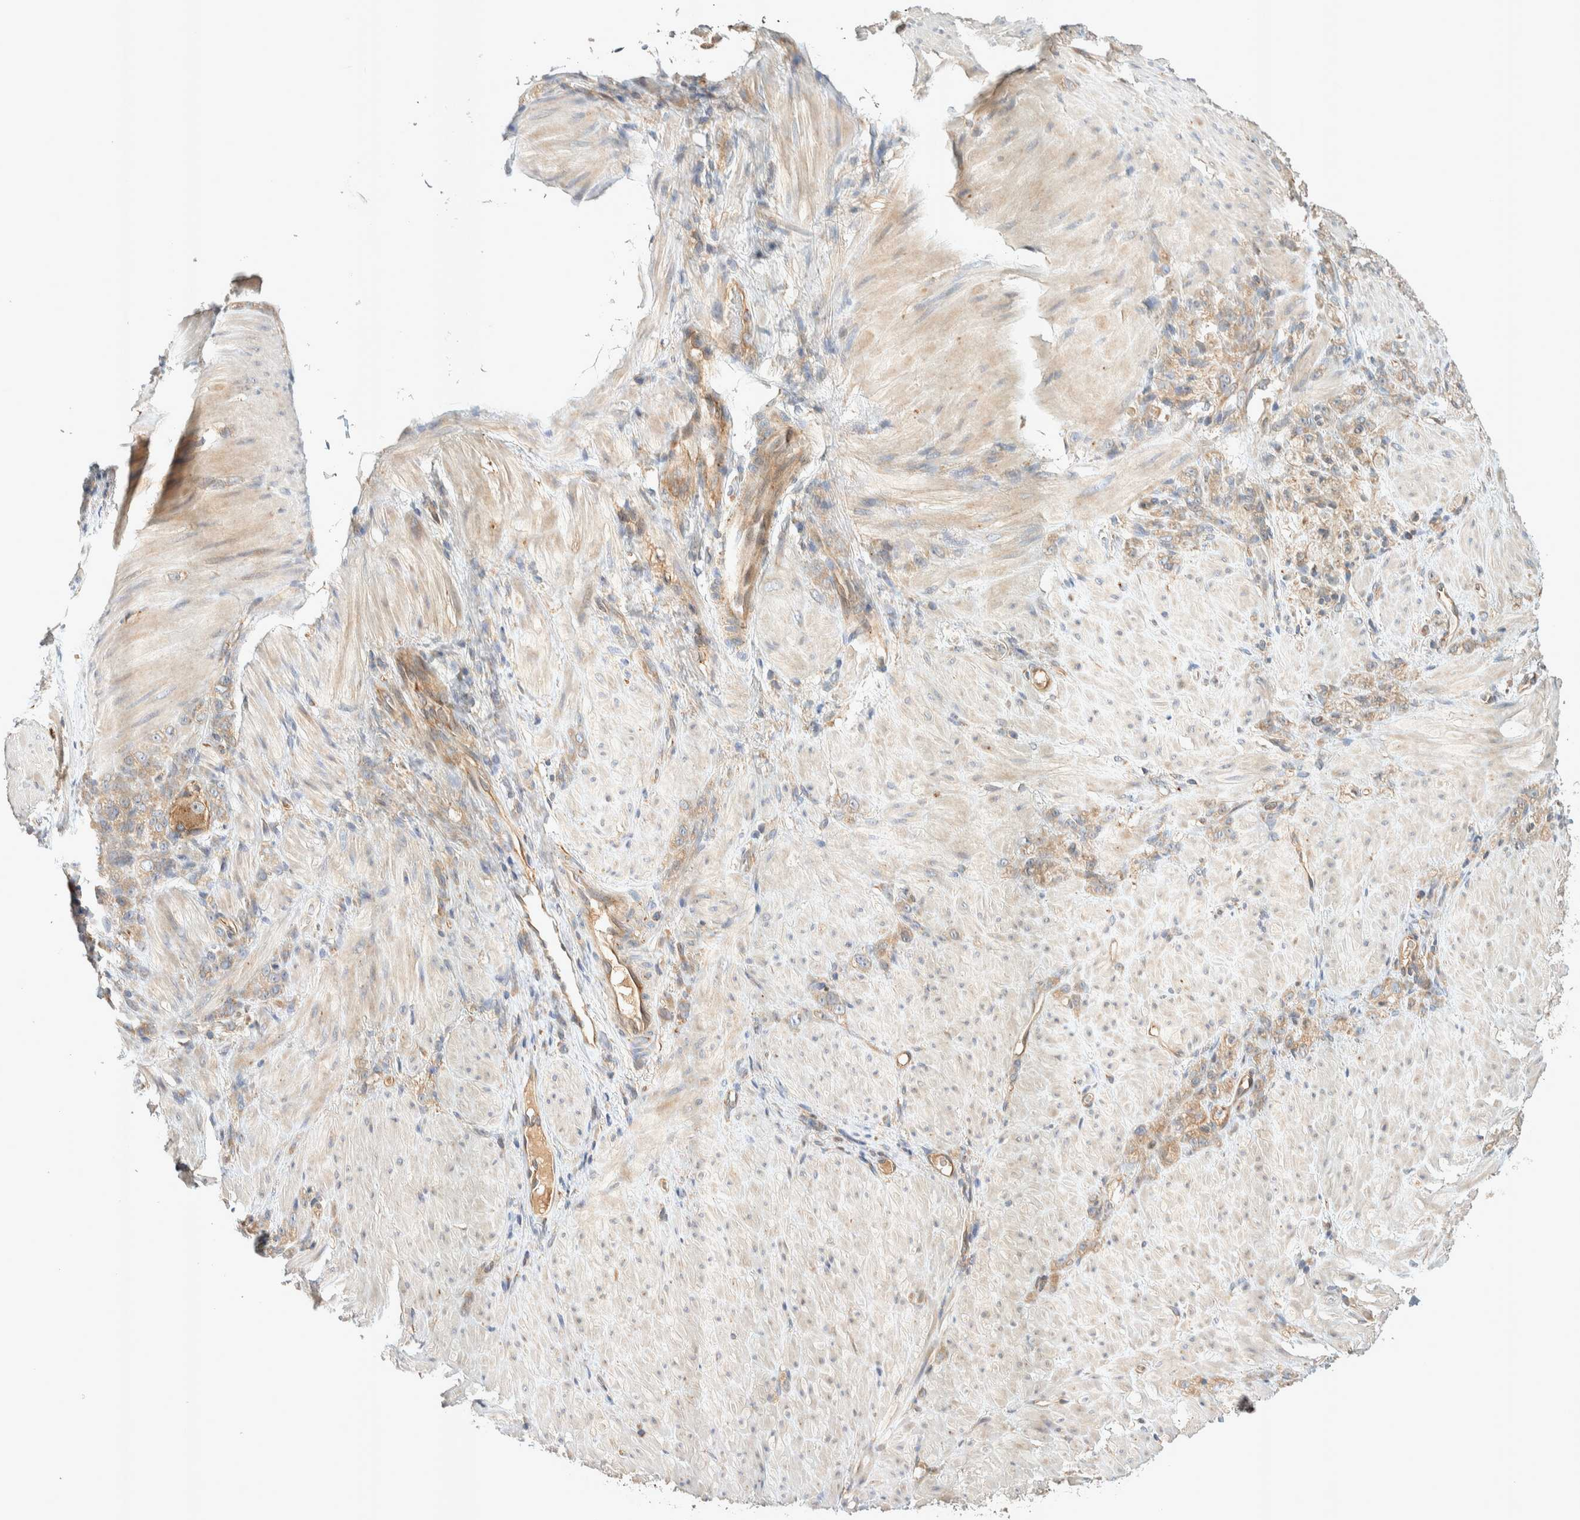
{"staining": {"intensity": "weak", "quantity": ">75%", "location": "cytoplasmic/membranous"}, "tissue": "stomach cancer", "cell_type": "Tumor cells", "image_type": "cancer", "snomed": [{"axis": "morphology", "description": "Normal tissue, NOS"}, {"axis": "morphology", "description": "Adenocarcinoma, NOS"}, {"axis": "topography", "description": "Stomach"}], "caption": "IHC micrograph of human stomach adenocarcinoma stained for a protein (brown), which exhibits low levels of weak cytoplasmic/membranous expression in approximately >75% of tumor cells.", "gene": "PXK", "patient": {"sex": "male", "age": 82}}